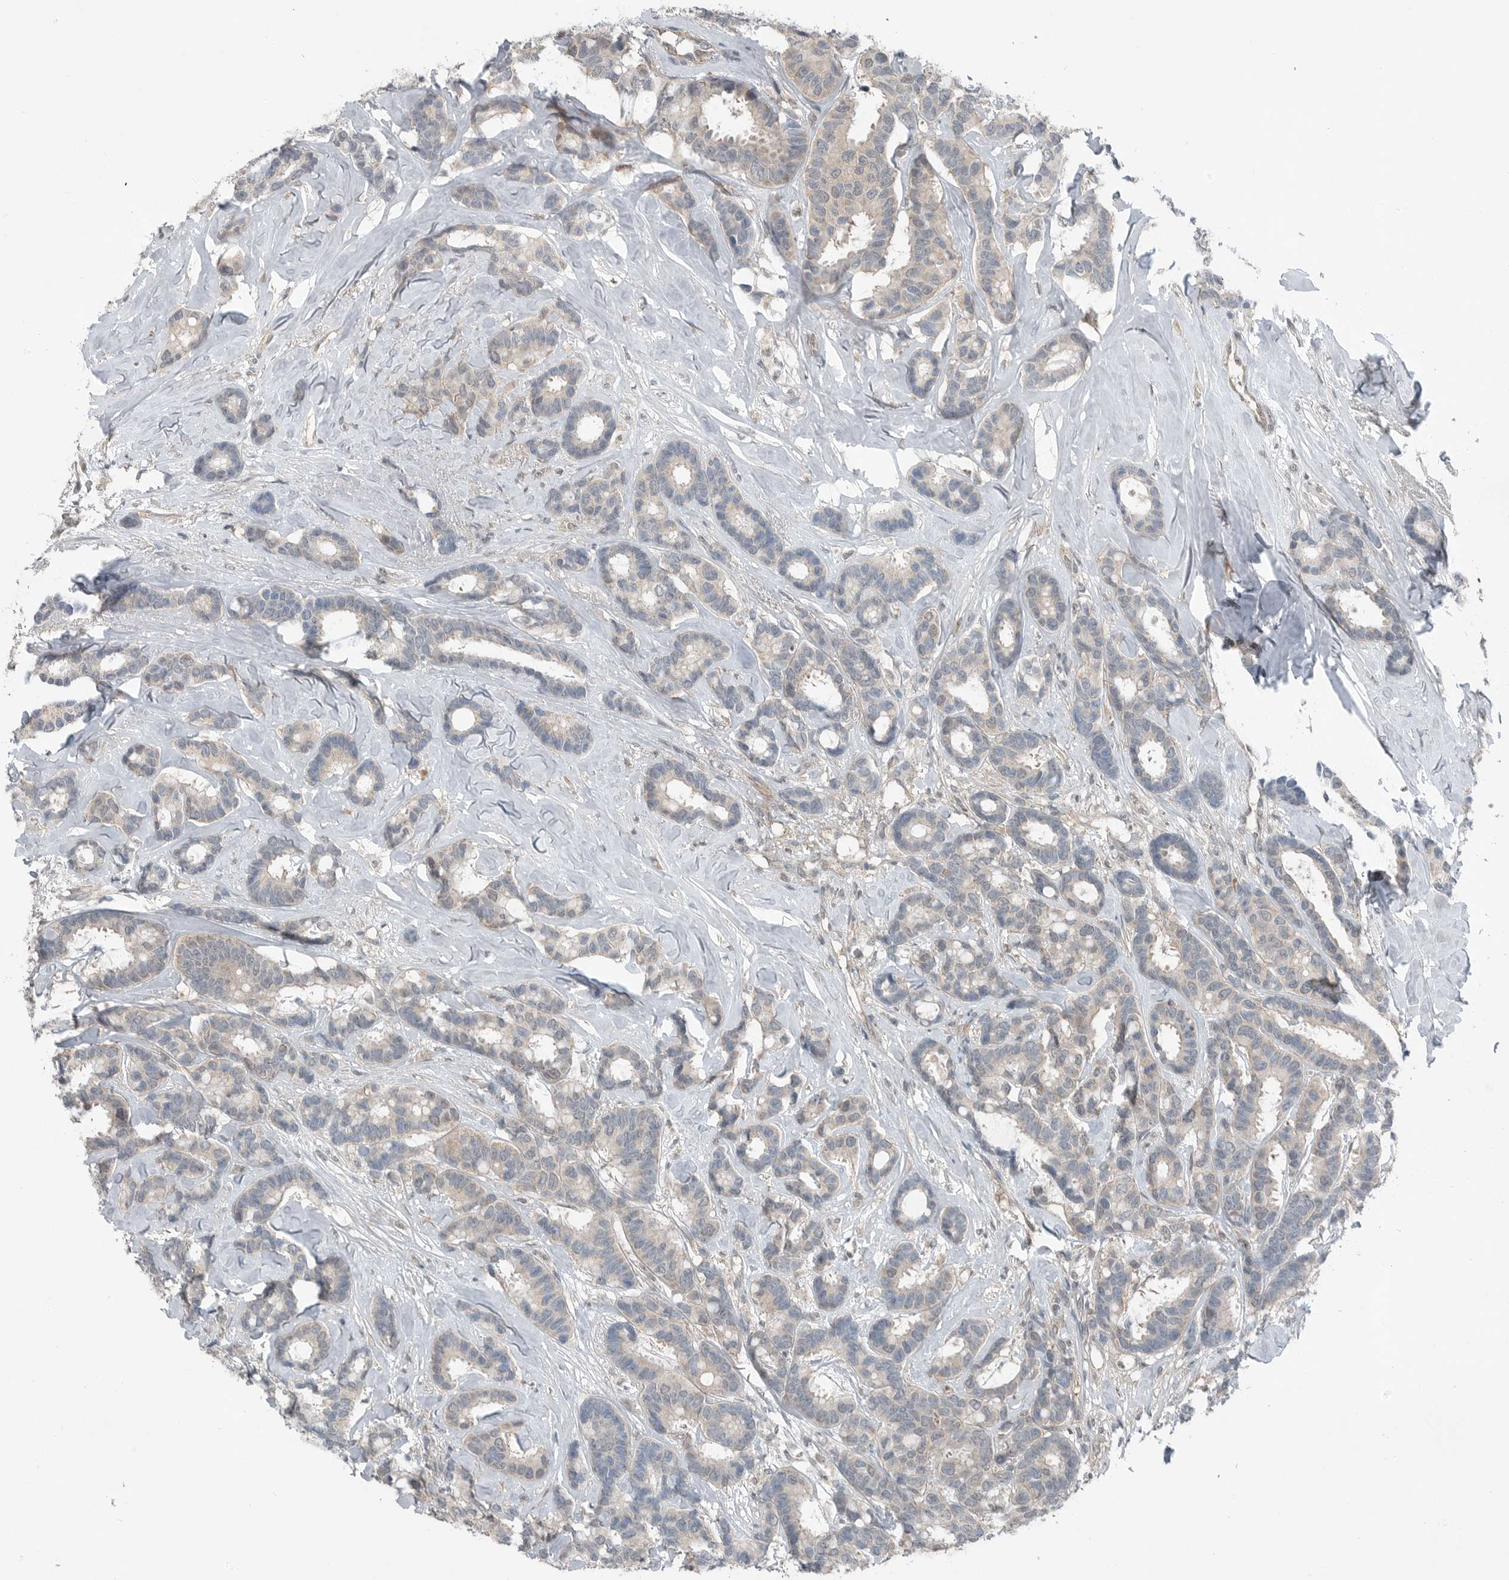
{"staining": {"intensity": "negative", "quantity": "none", "location": "none"}, "tissue": "breast cancer", "cell_type": "Tumor cells", "image_type": "cancer", "snomed": [{"axis": "morphology", "description": "Duct carcinoma"}, {"axis": "topography", "description": "Breast"}], "caption": "IHC photomicrograph of breast infiltrating ductal carcinoma stained for a protein (brown), which displays no staining in tumor cells.", "gene": "MFAP3L", "patient": {"sex": "female", "age": 87}}